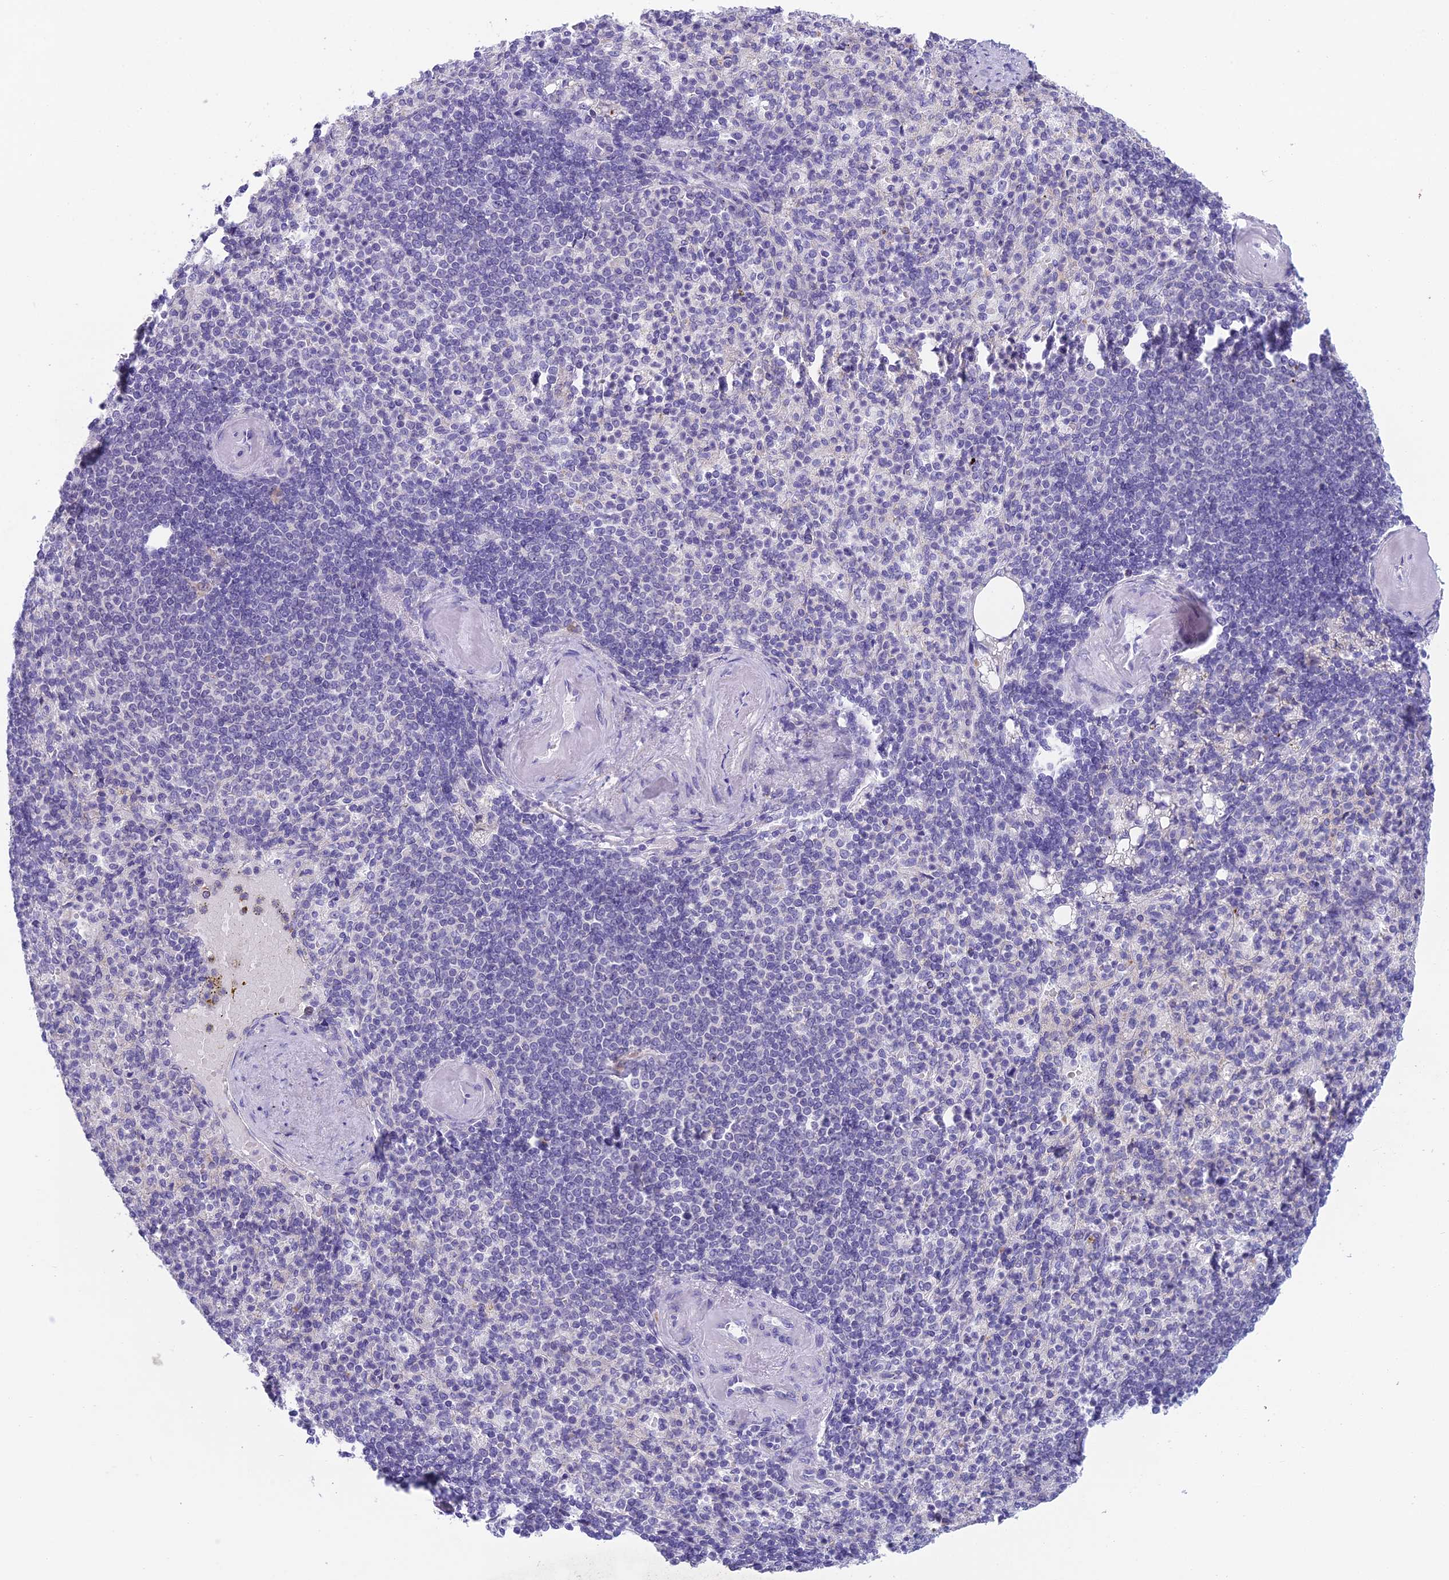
{"staining": {"intensity": "negative", "quantity": "none", "location": "none"}, "tissue": "spleen", "cell_type": "Cells in red pulp", "image_type": "normal", "snomed": [{"axis": "morphology", "description": "Normal tissue, NOS"}, {"axis": "topography", "description": "Spleen"}], "caption": "Cells in red pulp show no significant protein positivity in unremarkable spleen. (DAB immunohistochemistry, high magnification).", "gene": "TMEM161B", "patient": {"sex": "female", "age": 74}}